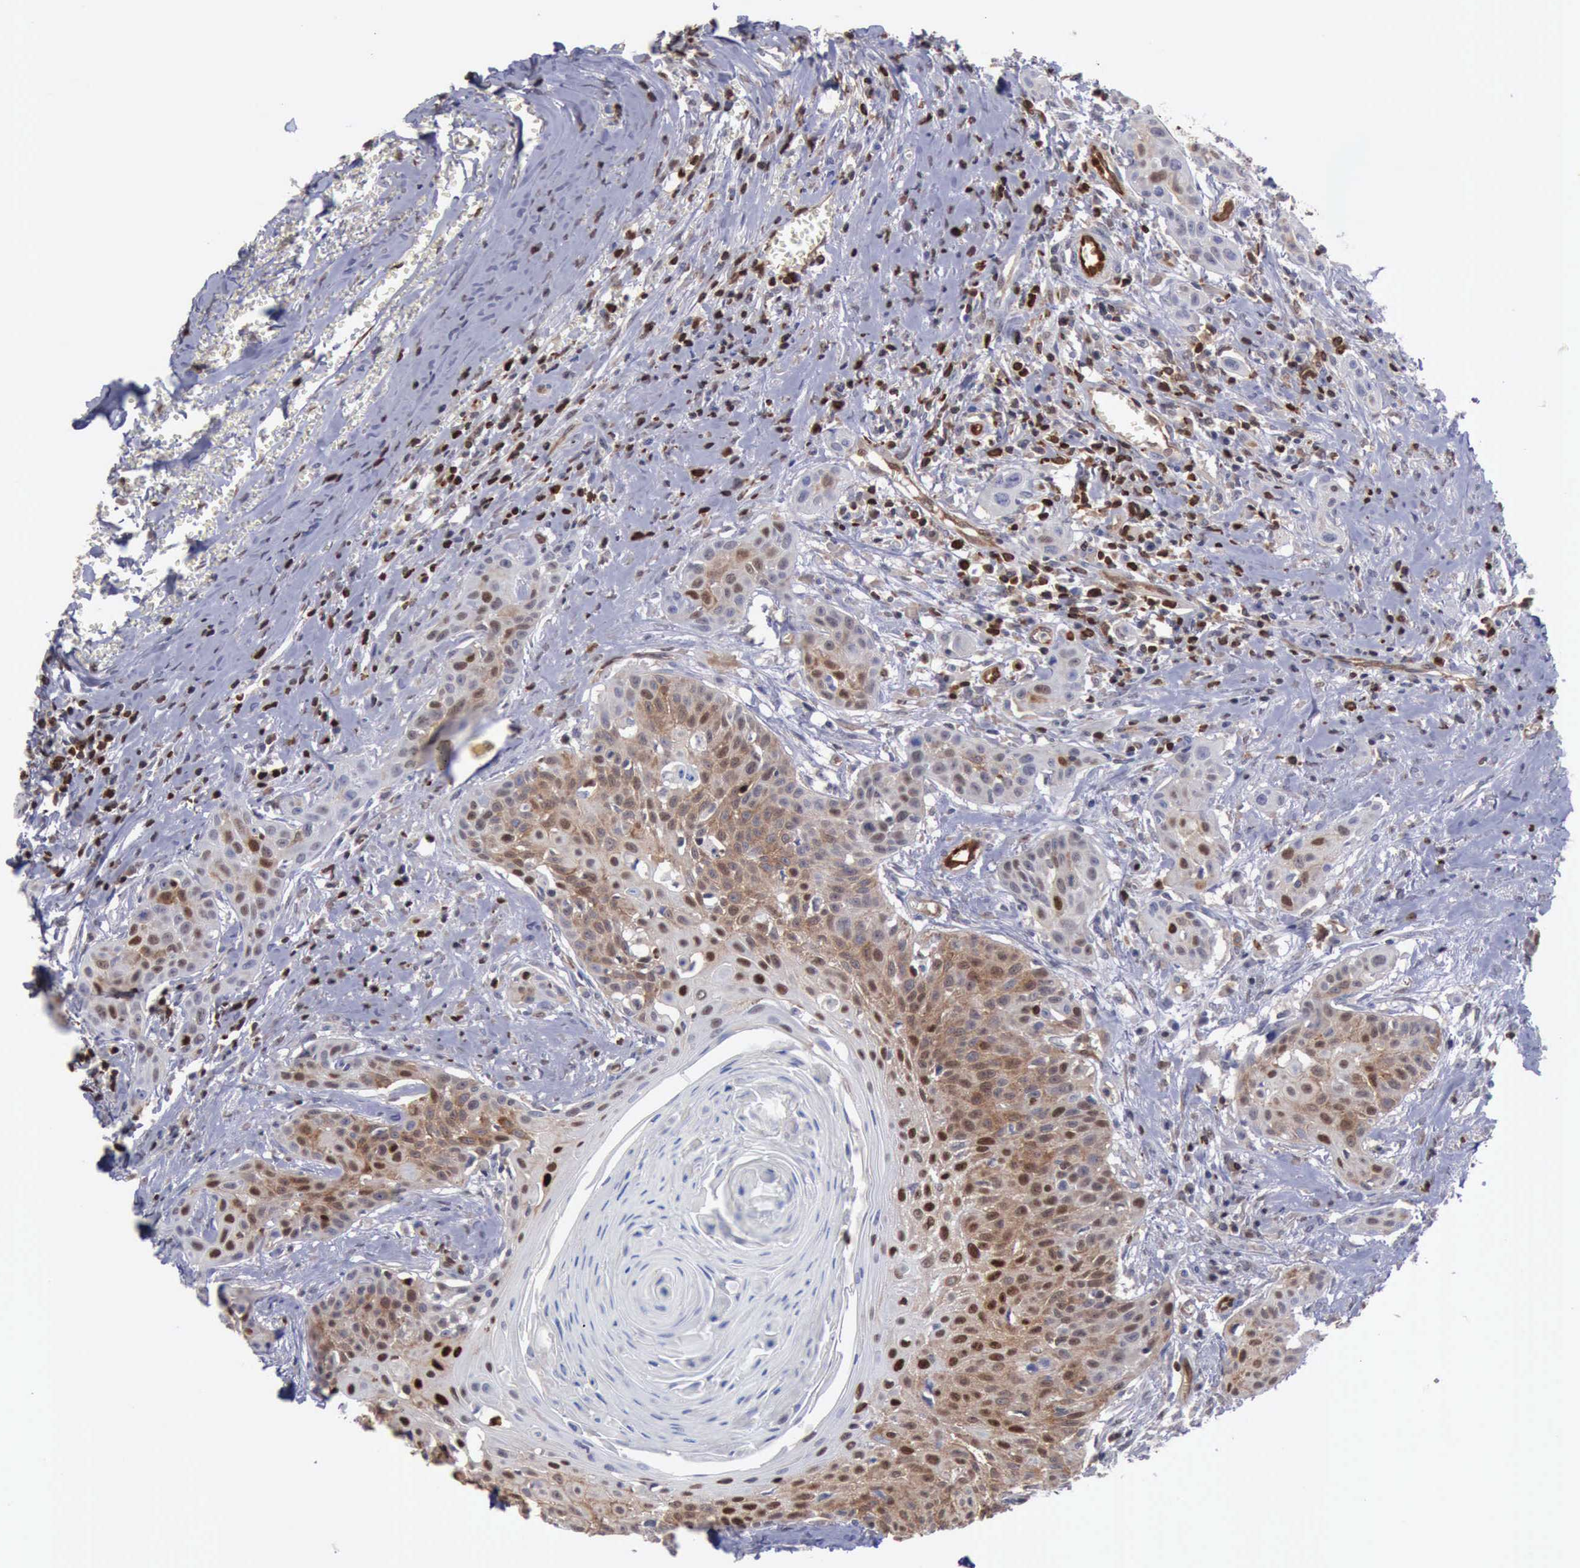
{"staining": {"intensity": "moderate", "quantity": ">75%", "location": "cytoplasmic/membranous"}, "tissue": "head and neck cancer", "cell_type": "Tumor cells", "image_type": "cancer", "snomed": [{"axis": "morphology", "description": "Squamous cell carcinoma, NOS"}, {"axis": "morphology", "description": "Squamous cell carcinoma, metastatic, NOS"}, {"axis": "topography", "description": "Lymph node"}, {"axis": "topography", "description": "Salivary gland"}, {"axis": "topography", "description": "Head-Neck"}], "caption": "Immunohistochemistry micrograph of human head and neck cancer stained for a protein (brown), which demonstrates medium levels of moderate cytoplasmic/membranous staining in about >75% of tumor cells.", "gene": "PDCD4", "patient": {"sex": "female", "age": 74}}